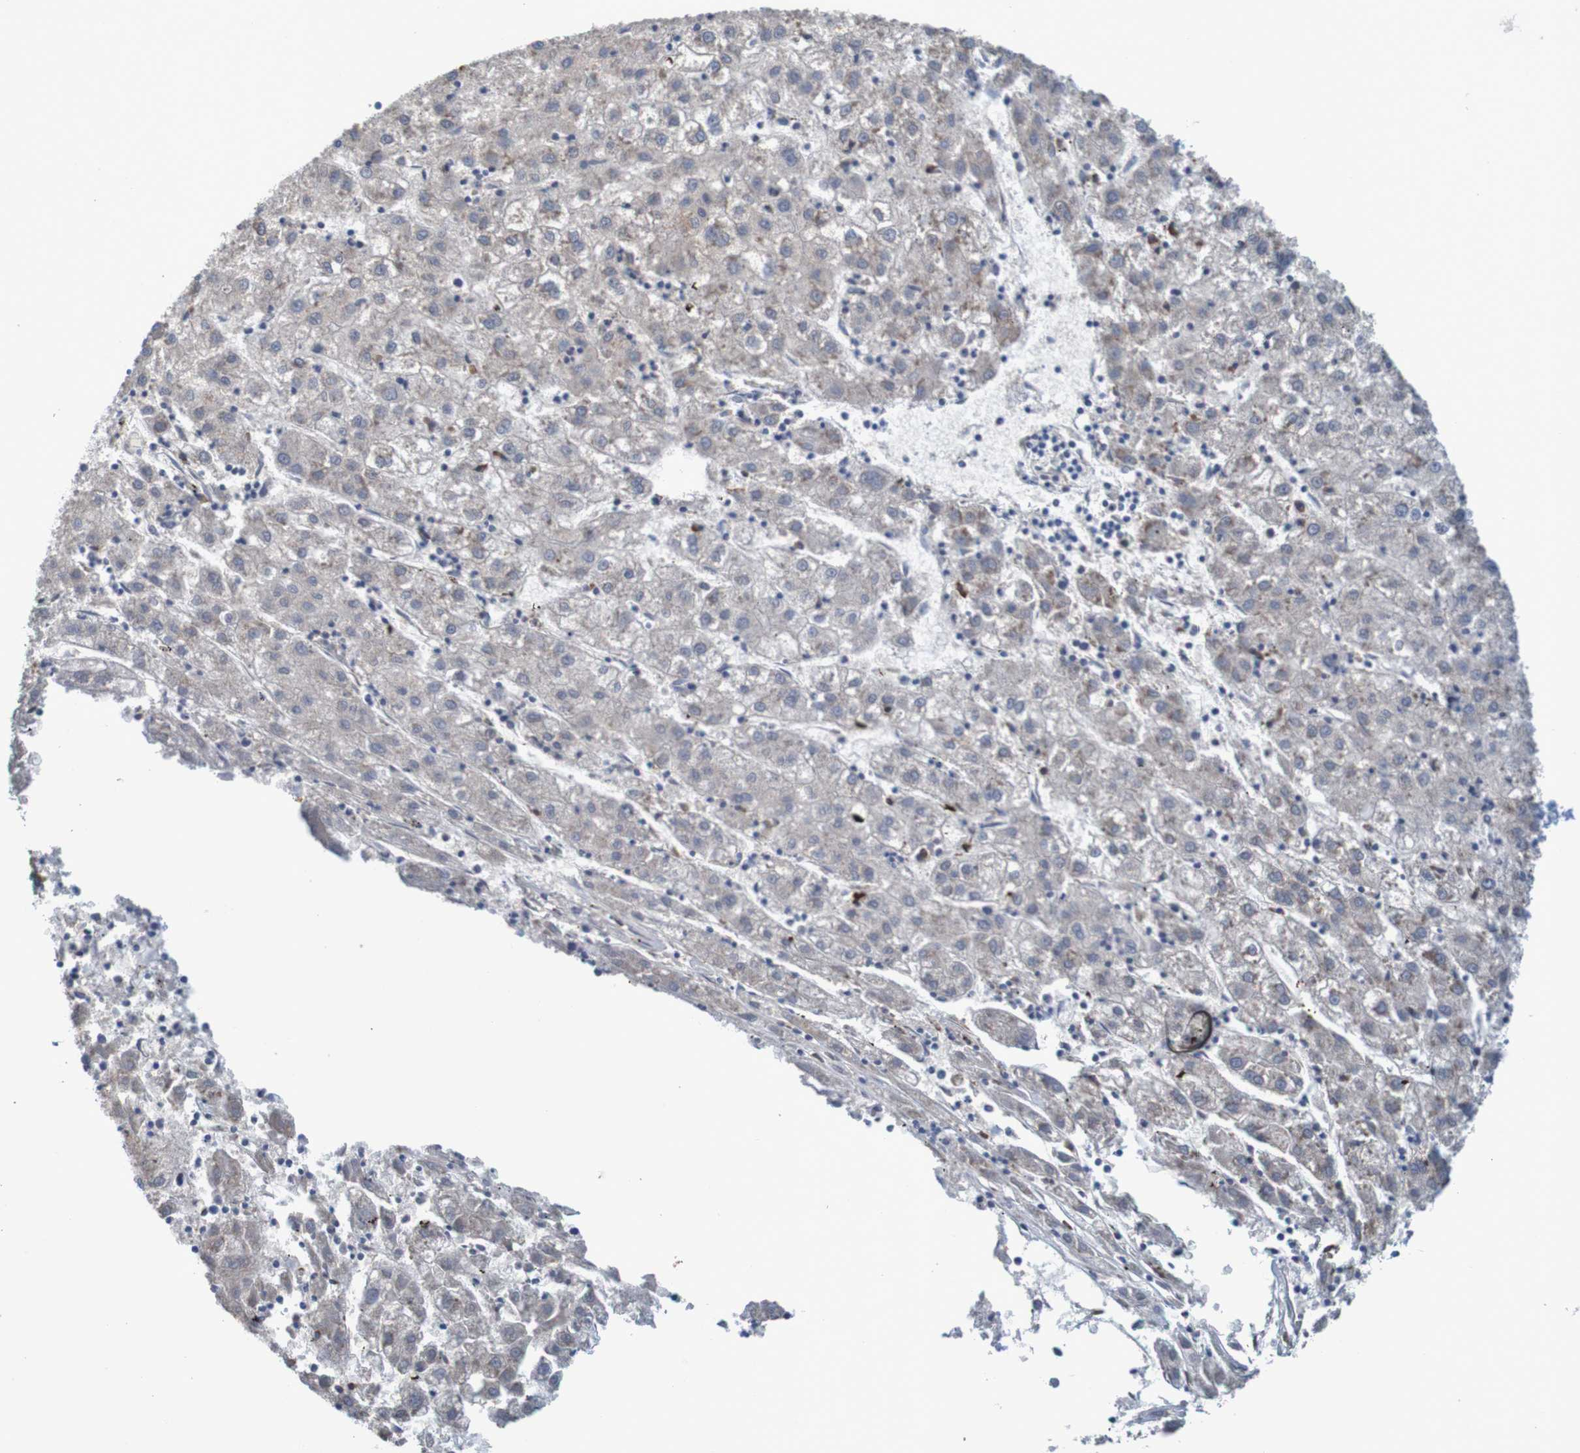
{"staining": {"intensity": "weak", "quantity": "25%-75%", "location": "cytoplasmic/membranous"}, "tissue": "liver cancer", "cell_type": "Tumor cells", "image_type": "cancer", "snomed": [{"axis": "morphology", "description": "Carcinoma, Hepatocellular, NOS"}, {"axis": "topography", "description": "Liver"}], "caption": "This is an image of immunohistochemistry staining of liver hepatocellular carcinoma, which shows weak staining in the cytoplasmic/membranous of tumor cells.", "gene": "LTA", "patient": {"sex": "male", "age": 72}}